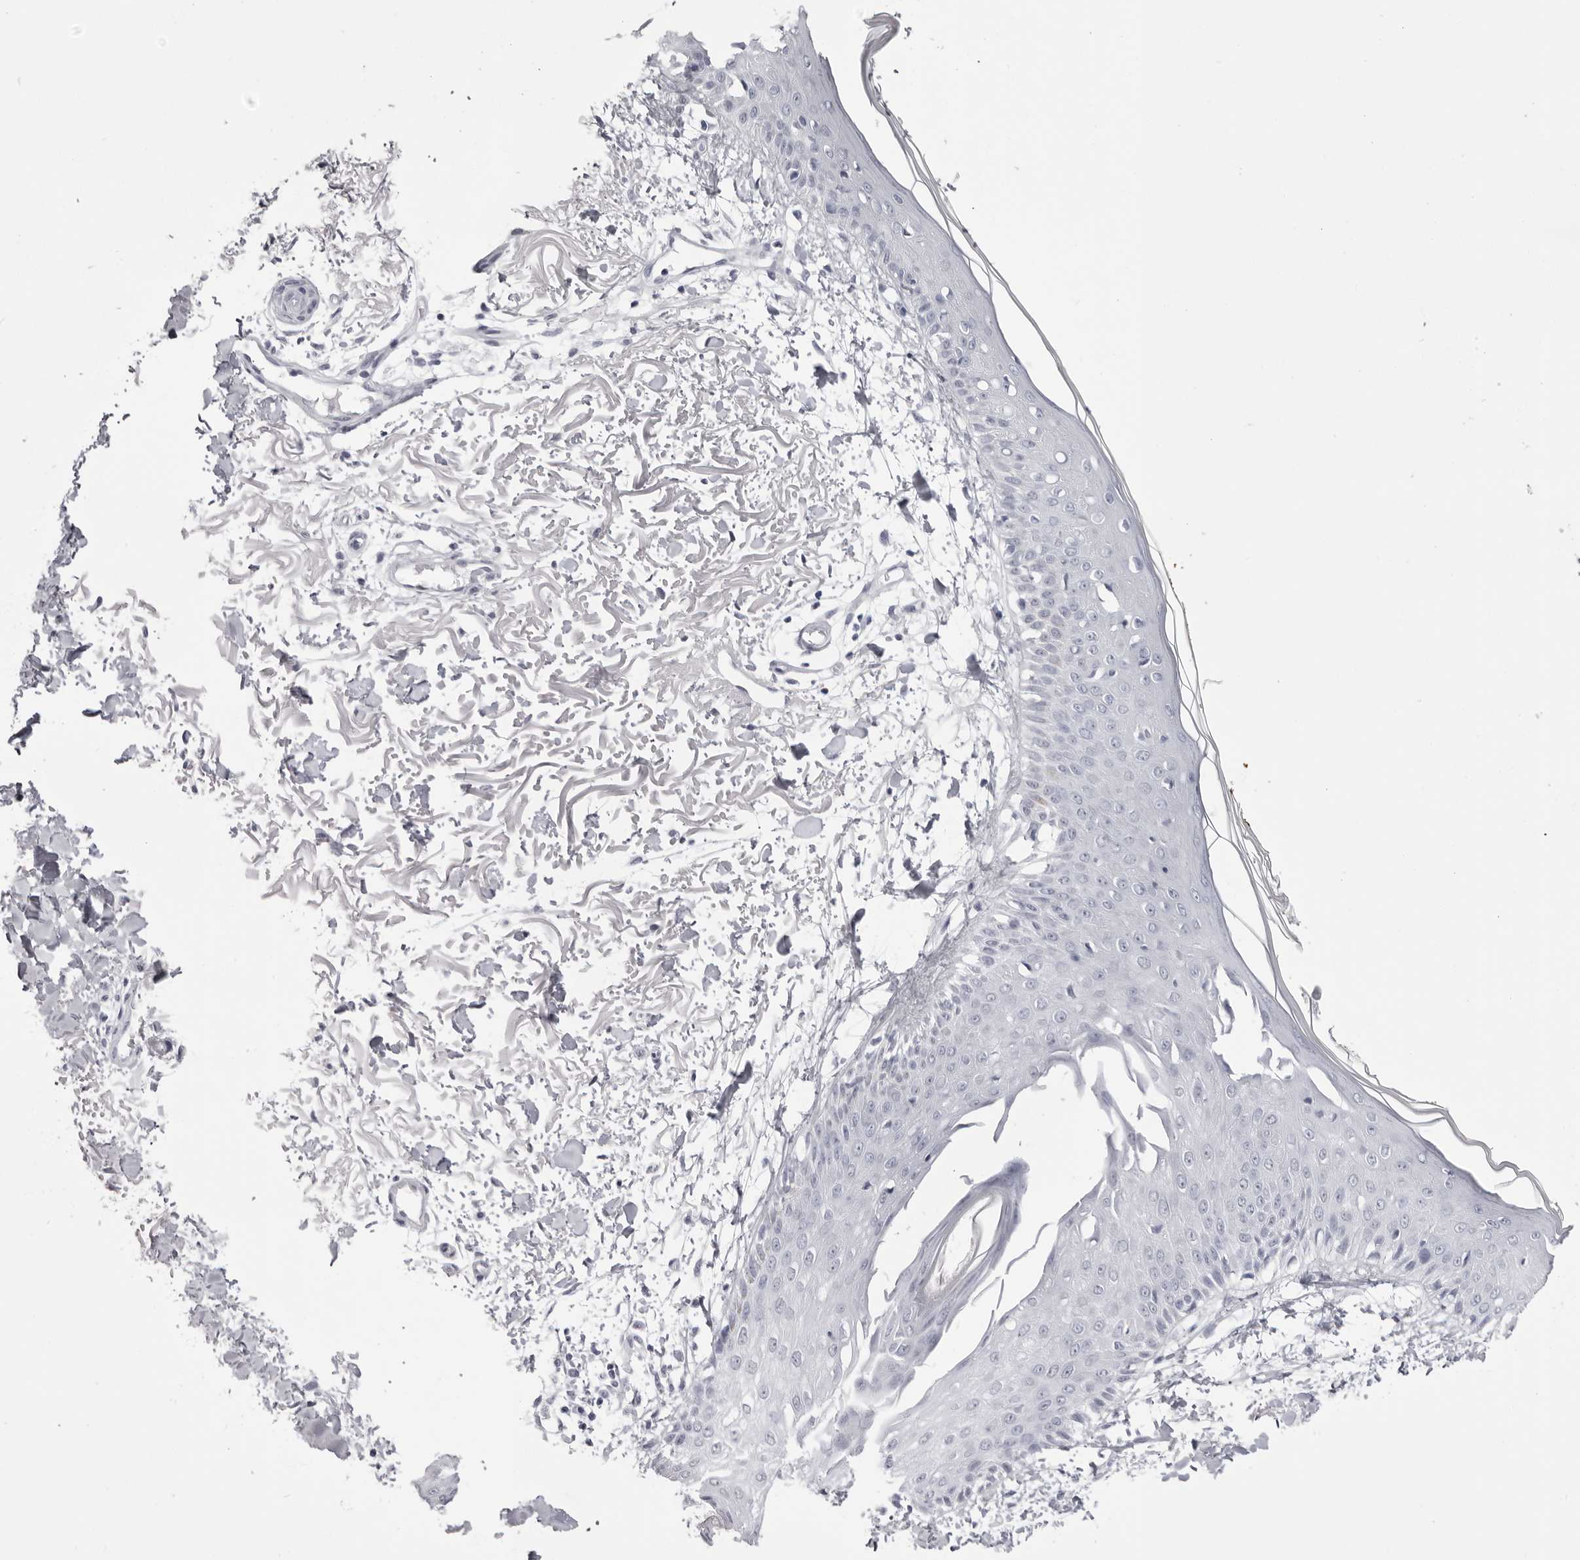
{"staining": {"intensity": "negative", "quantity": "none", "location": "none"}, "tissue": "skin", "cell_type": "Fibroblasts", "image_type": "normal", "snomed": [{"axis": "morphology", "description": "Normal tissue, NOS"}, {"axis": "morphology", "description": "Squamous cell carcinoma, NOS"}, {"axis": "topography", "description": "Skin"}, {"axis": "topography", "description": "Peripheral nerve tissue"}], "caption": "Immunohistochemical staining of unremarkable skin demonstrates no significant positivity in fibroblasts.", "gene": "TMOD4", "patient": {"sex": "male", "age": 83}}